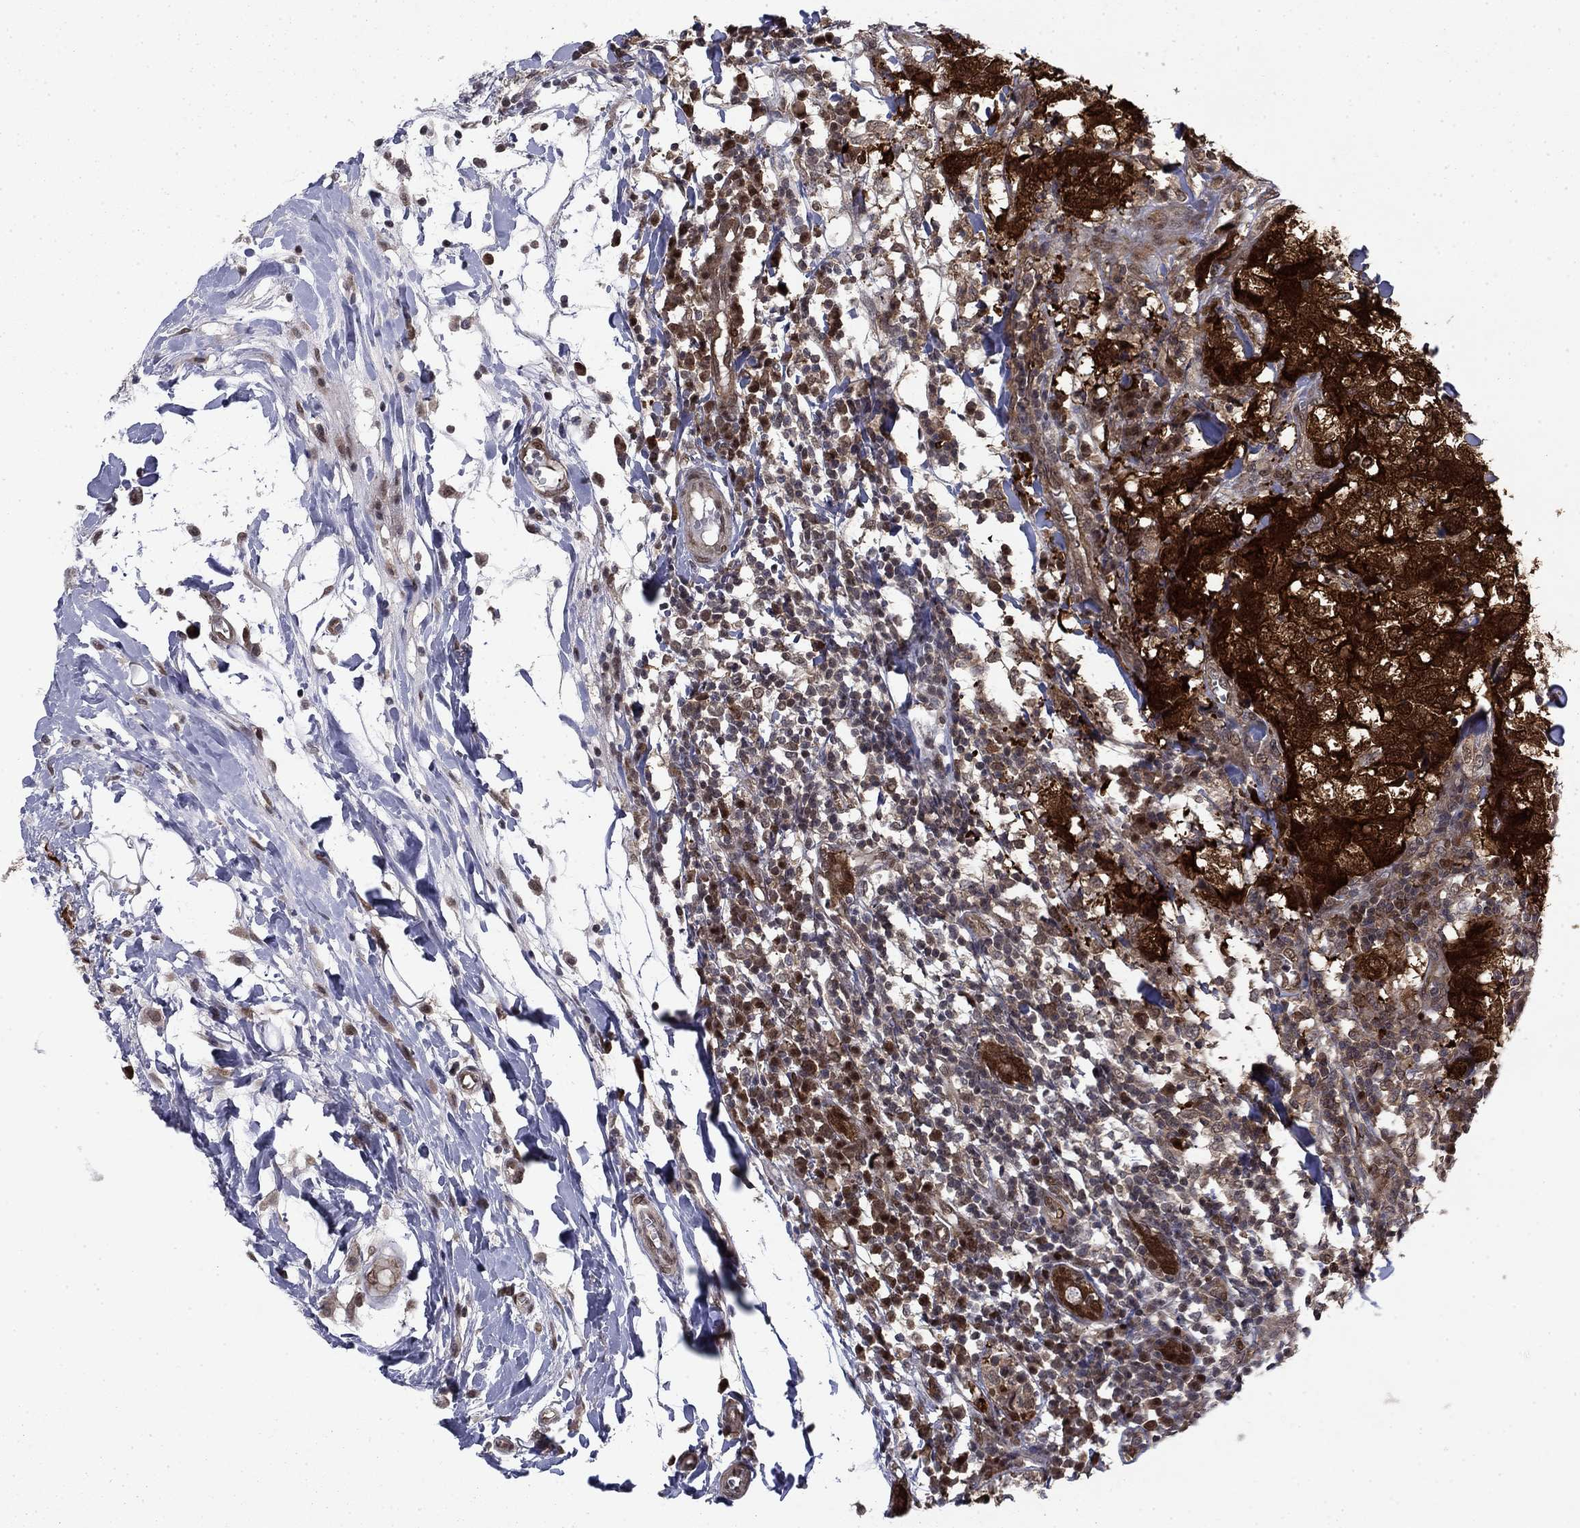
{"staining": {"intensity": "strong", "quantity": ">75%", "location": "cytoplasmic/membranous"}, "tissue": "breast cancer", "cell_type": "Tumor cells", "image_type": "cancer", "snomed": [{"axis": "morphology", "description": "Duct carcinoma"}, {"axis": "topography", "description": "Breast"}], "caption": "Human breast infiltrating ductal carcinoma stained for a protein (brown) demonstrates strong cytoplasmic/membranous positive staining in approximately >75% of tumor cells.", "gene": "FKBP4", "patient": {"sex": "female", "age": 30}}